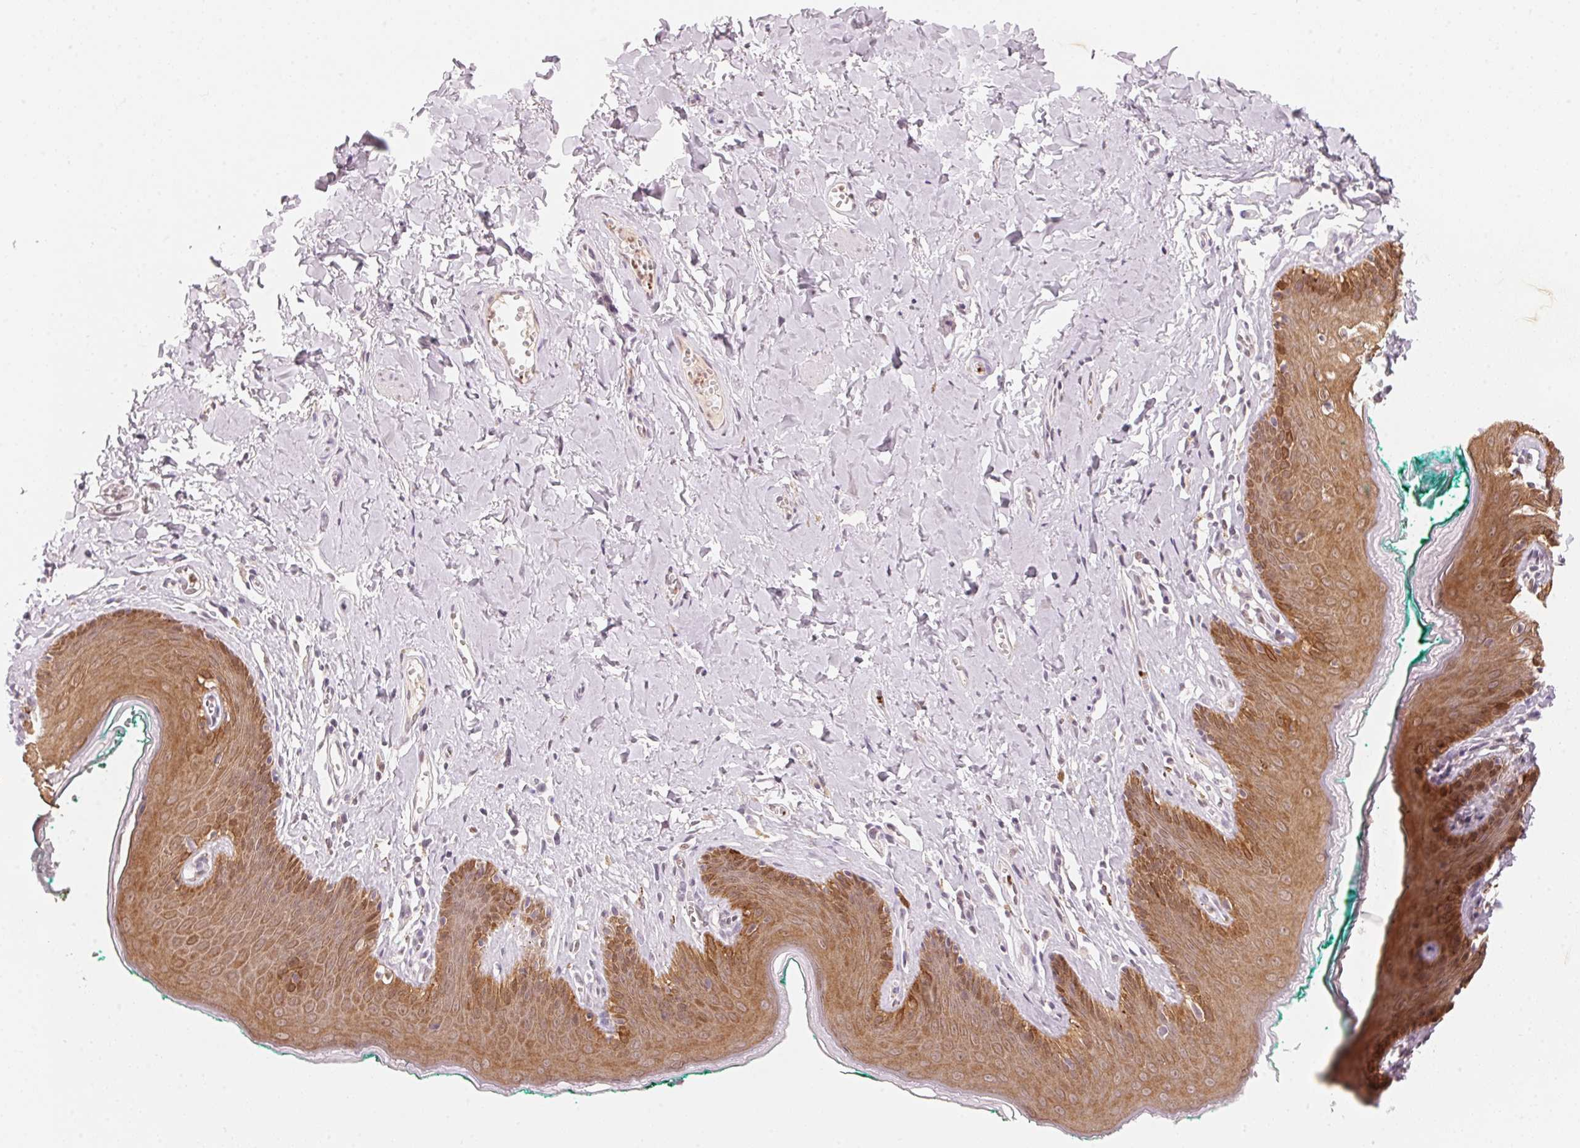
{"staining": {"intensity": "moderate", "quantity": ">75%", "location": "cytoplasmic/membranous,nuclear"}, "tissue": "skin", "cell_type": "Epidermal cells", "image_type": "normal", "snomed": [{"axis": "morphology", "description": "Normal tissue, NOS"}, {"axis": "topography", "description": "Vulva"}, {"axis": "topography", "description": "Peripheral nerve tissue"}], "caption": "Benign skin displays moderate cytoplasmic/membranous,nuclear staining in about >75% of epidermal cells.", "gene": "ARHGAP22", "patient": {"sex": "female", "age": 66}}